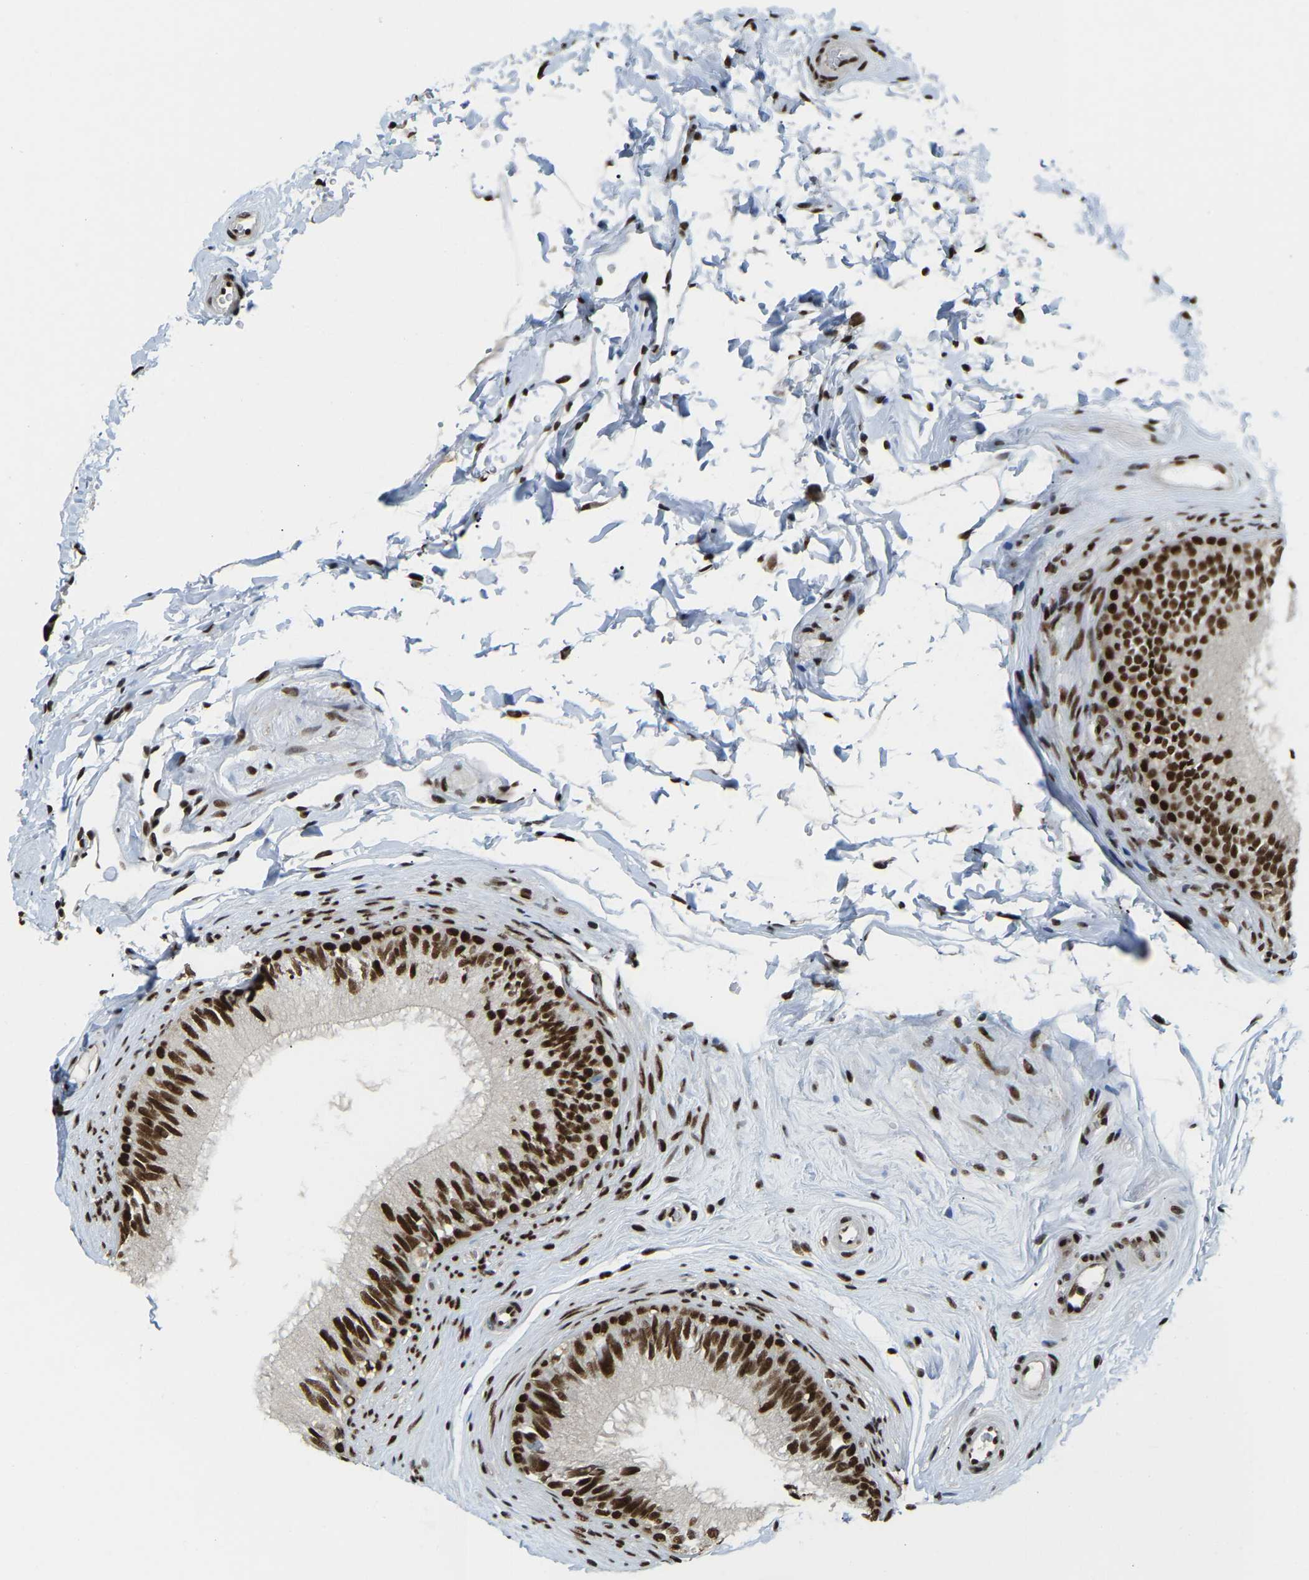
{"staining": {"intensity": "strong", "quantity": ">75%", "location": "nuclear"}, "tissue": "epididymis", "cell_type": "Glandular cells", "image_type": "normal", "snomed": [{"axis": "morphology", "description": "Normal tissue, NOS"}, {"axis": "topography", "description": "Testis"}, {"axis": "topography", "description": "Epididymis"}], "caption": "Epididymis stained with a brown dye shows strong nuclear positive expression in about >75% of glandular cells.", "gene": "NUMA1", "patient": {"sex": "male", "age": 36}}